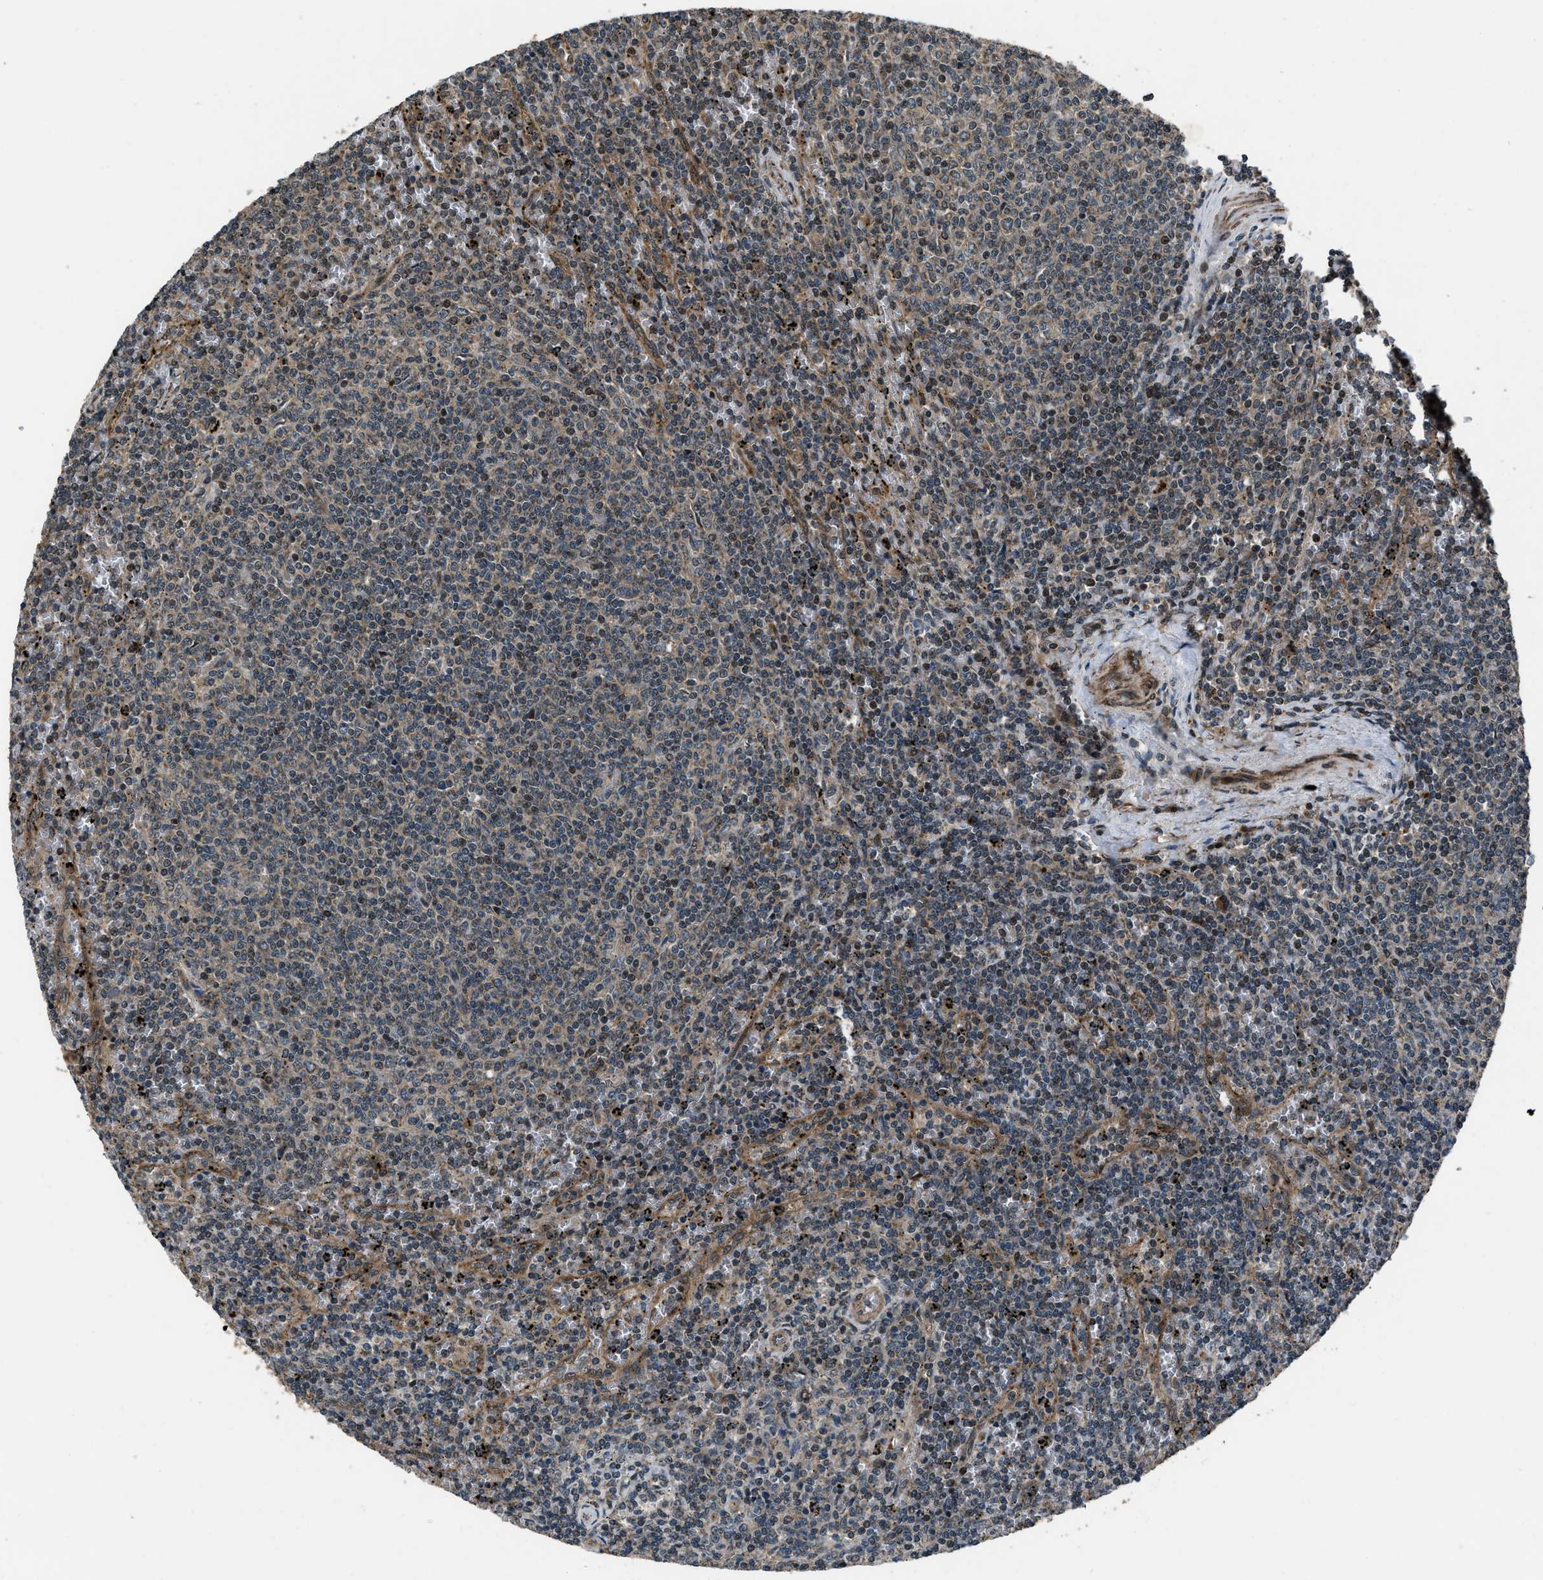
{"staining": {"intensity": "weak", "quantity": "<25%", "location": "nuclear"}, "tissue": "lymphoma", "cell_type": "Tumor cells", "image_type": "cancer", "snomed": [{"axis": "morphology", "description": "Malignant lymphoma, non-Hodgkin's type, Low grade"}, {"axis": "topography", "description": "Spleen"}], "caption": "IHC image of human lymphoma stained for a protein (brown), which displays no expression in tumor cells. (DAB immunohistochemistry visualized using brightfield microscopy, high magnification).", "gene": "IRAK4", "patient": {"sex": "female", "age": 50}}